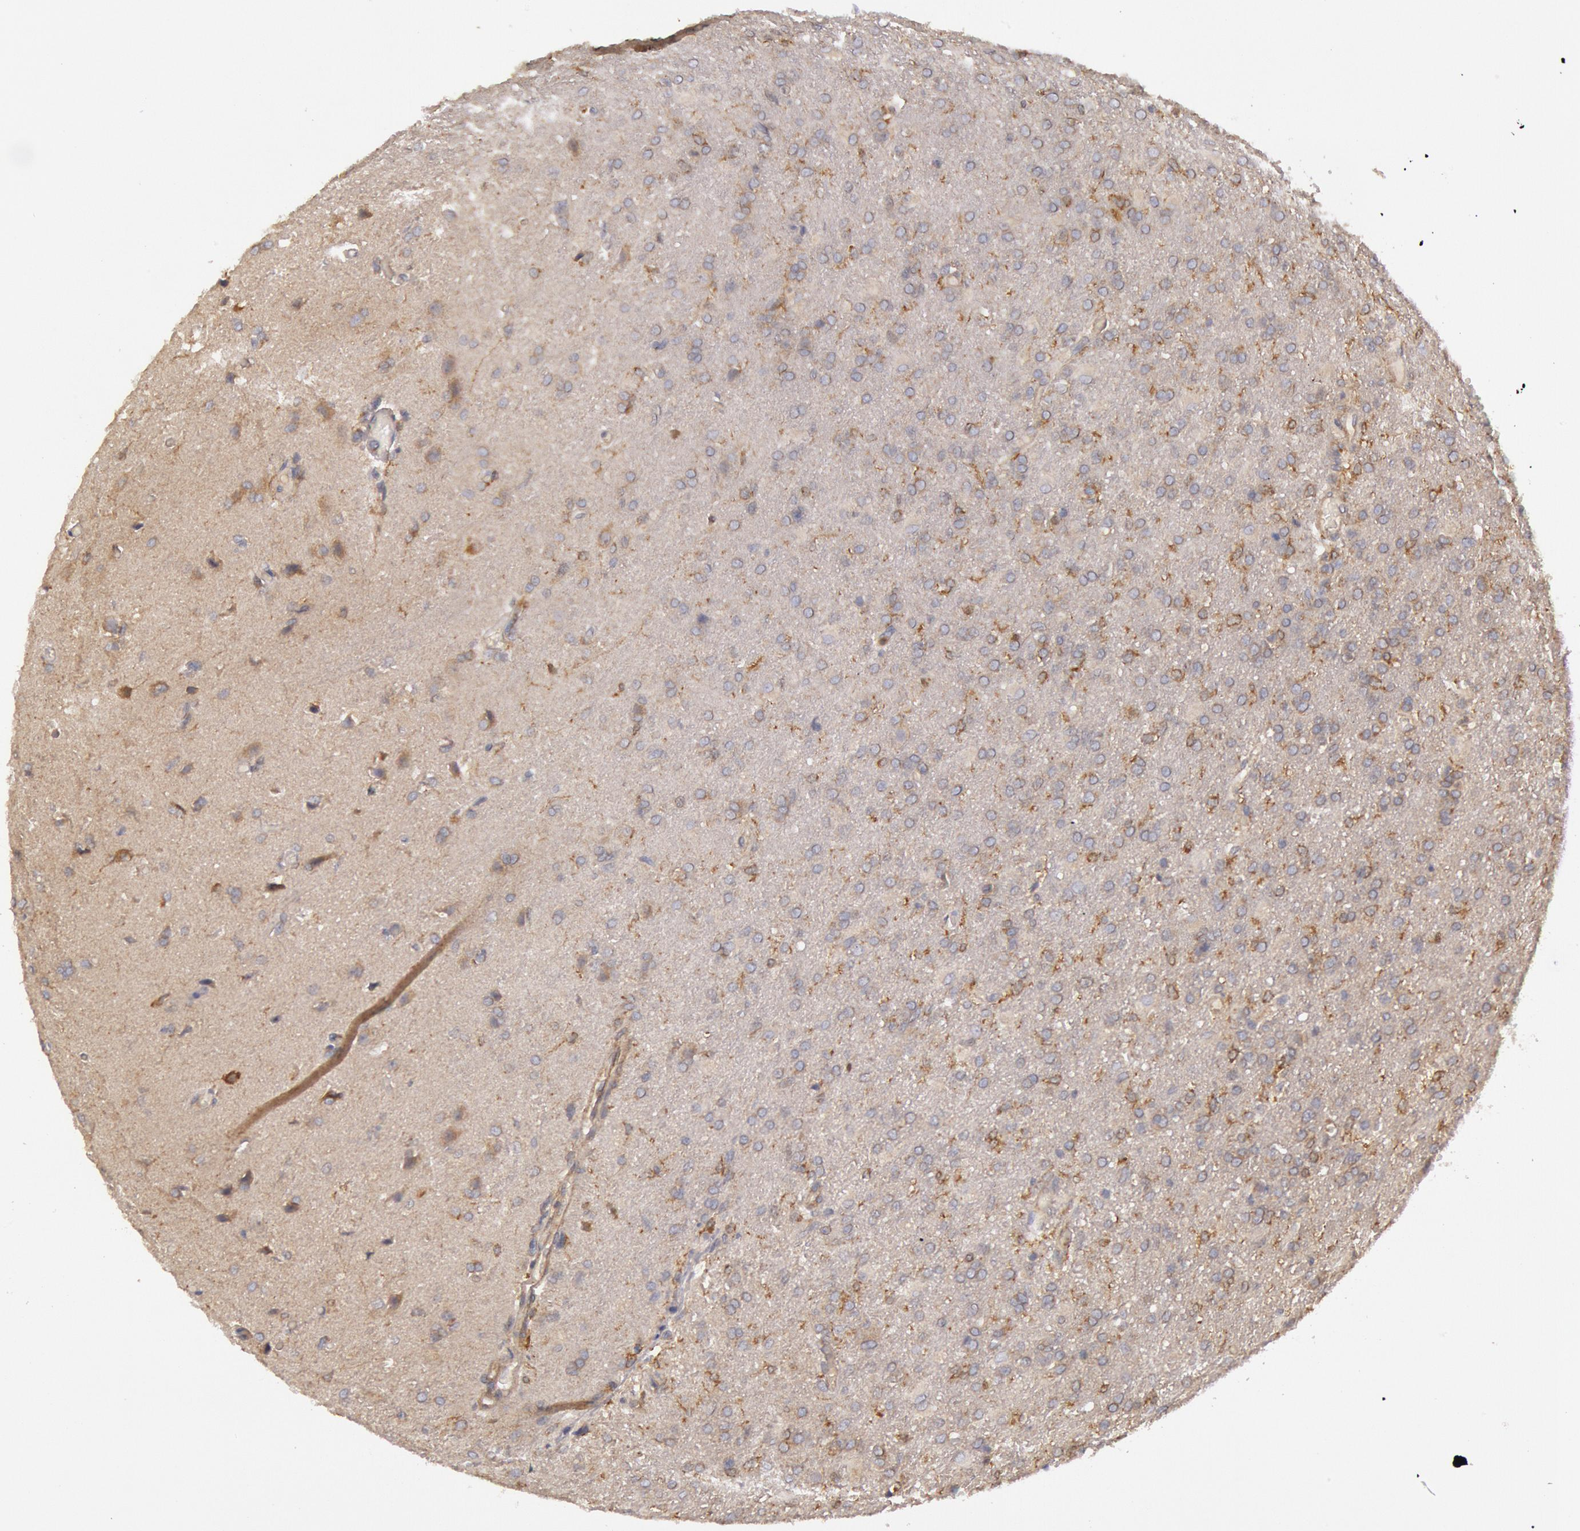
{"staining": {"intensity": "weak", "quantity": "<25%", "location": "cytoplasmic/membranous"}, "tissue": "glioma", "cell_type": "Tumor cells", "image_type": "cancer", "snomed": [{"axis": "morphology", "description": "Glioma, malignant, High grade"}, {"axis": "topography", "description": "Brain"}], "caption": "A high-resolution micrograph shows immunohistochemistry (IHC) staining of glioma, which reveals no significant expression in tumor cells.", "gene": "PIK3R1", "patient": {"sex": "male", "age": 68}}